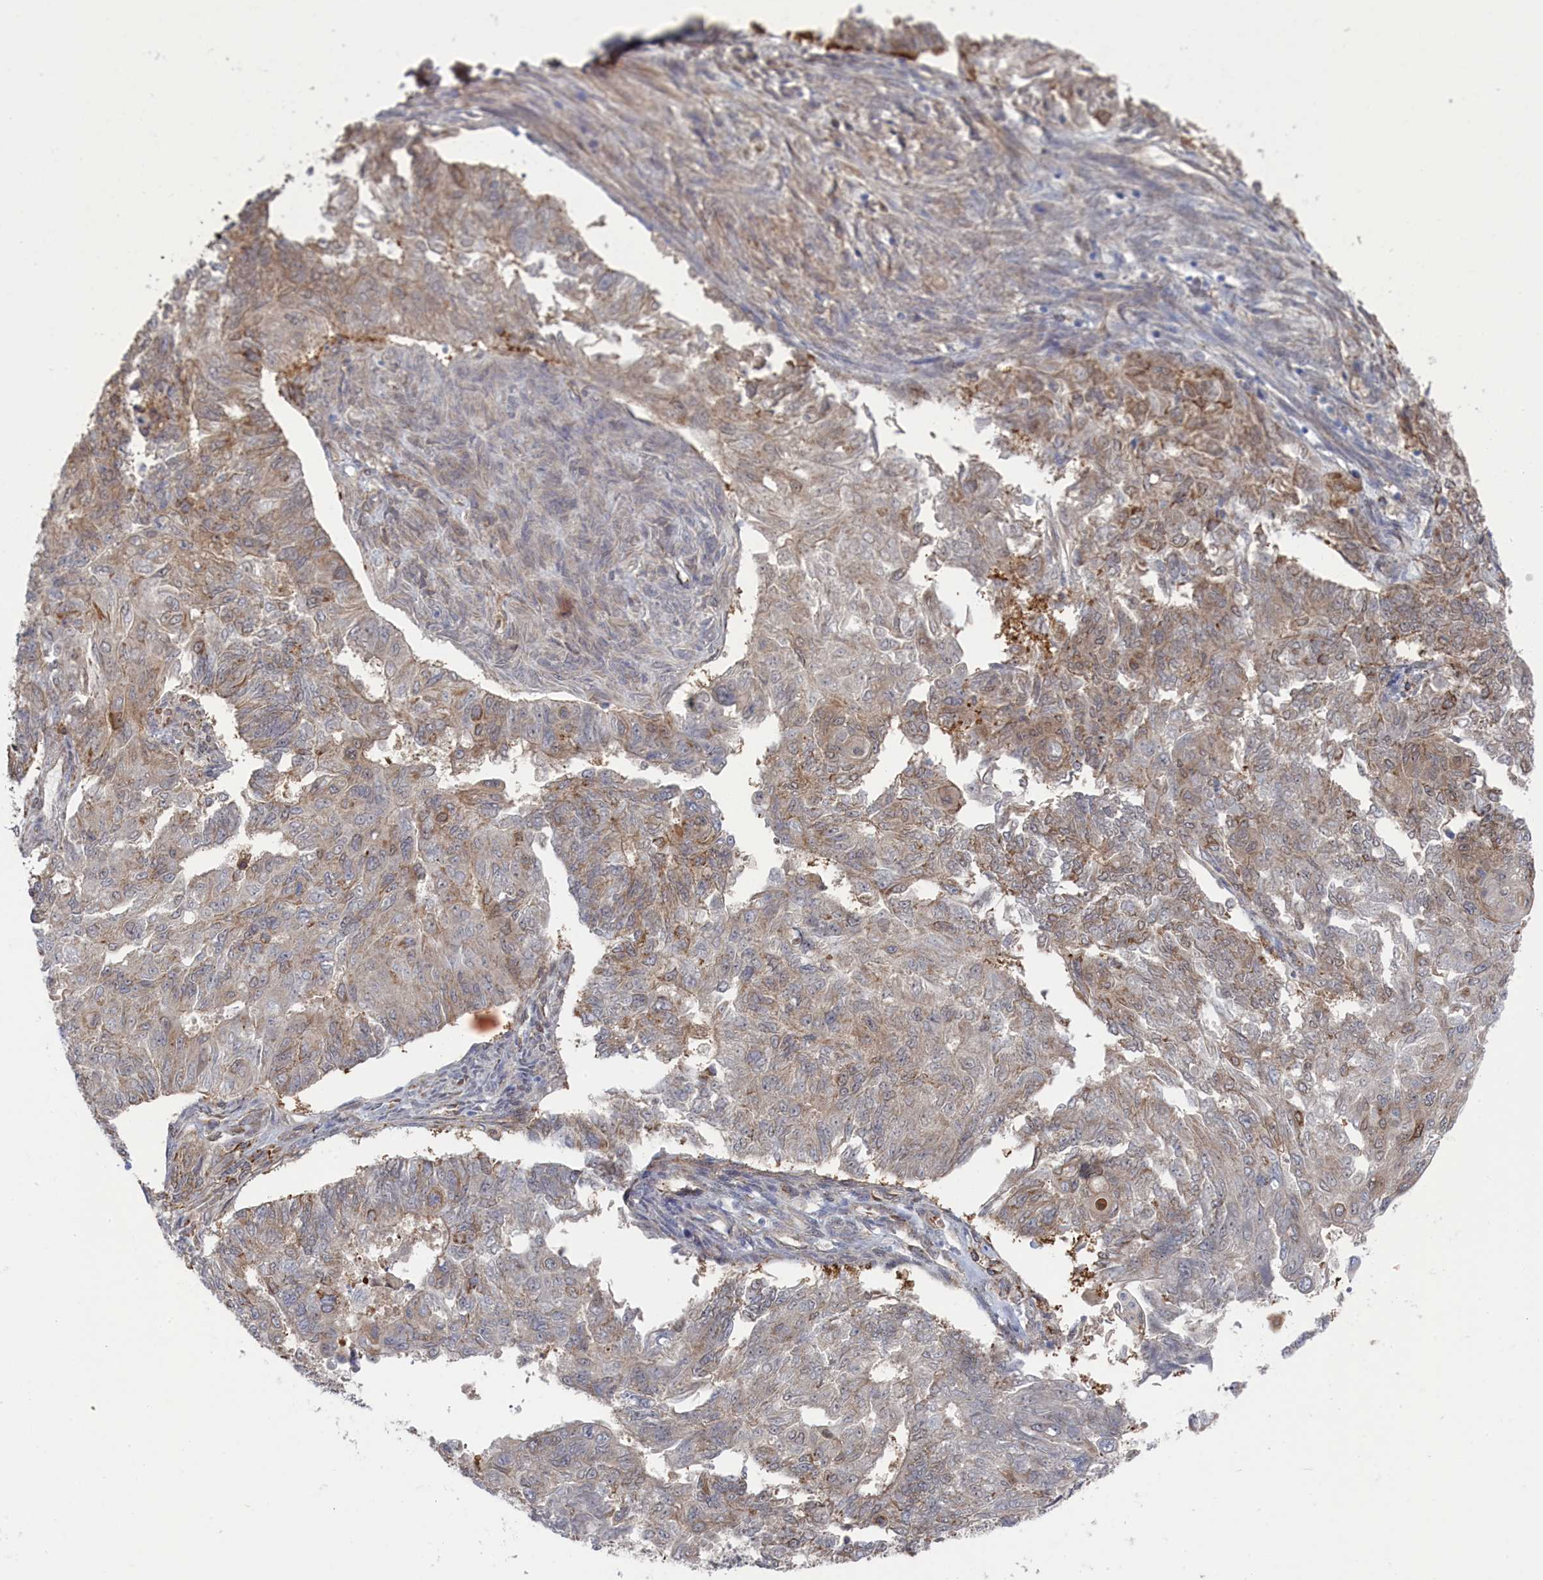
{"staining": {"intensity": "weak", "quantity": "25%-75%", "location": "cytoplasmic/membranous"}, "tissue": "endometrial cancer", "cell_type": "Tumor cells", "image_type": "cancer", "snomed": [{"axis": "morphology", "description": "Adenocarcinoma, NOS"}, {"axis": "topography", "description": "Endometrium"}], "caption": "IHC of endometrial adenocarcinoma exhibits low levels of weak cytoplasmic/membranous expression in approximately 25%-75% of tumor cells. (Brightfield microscopy of DAB IHC at high magnification).", "gene": "IRGQ", "patient": {"sex": "female", "age": 32}}